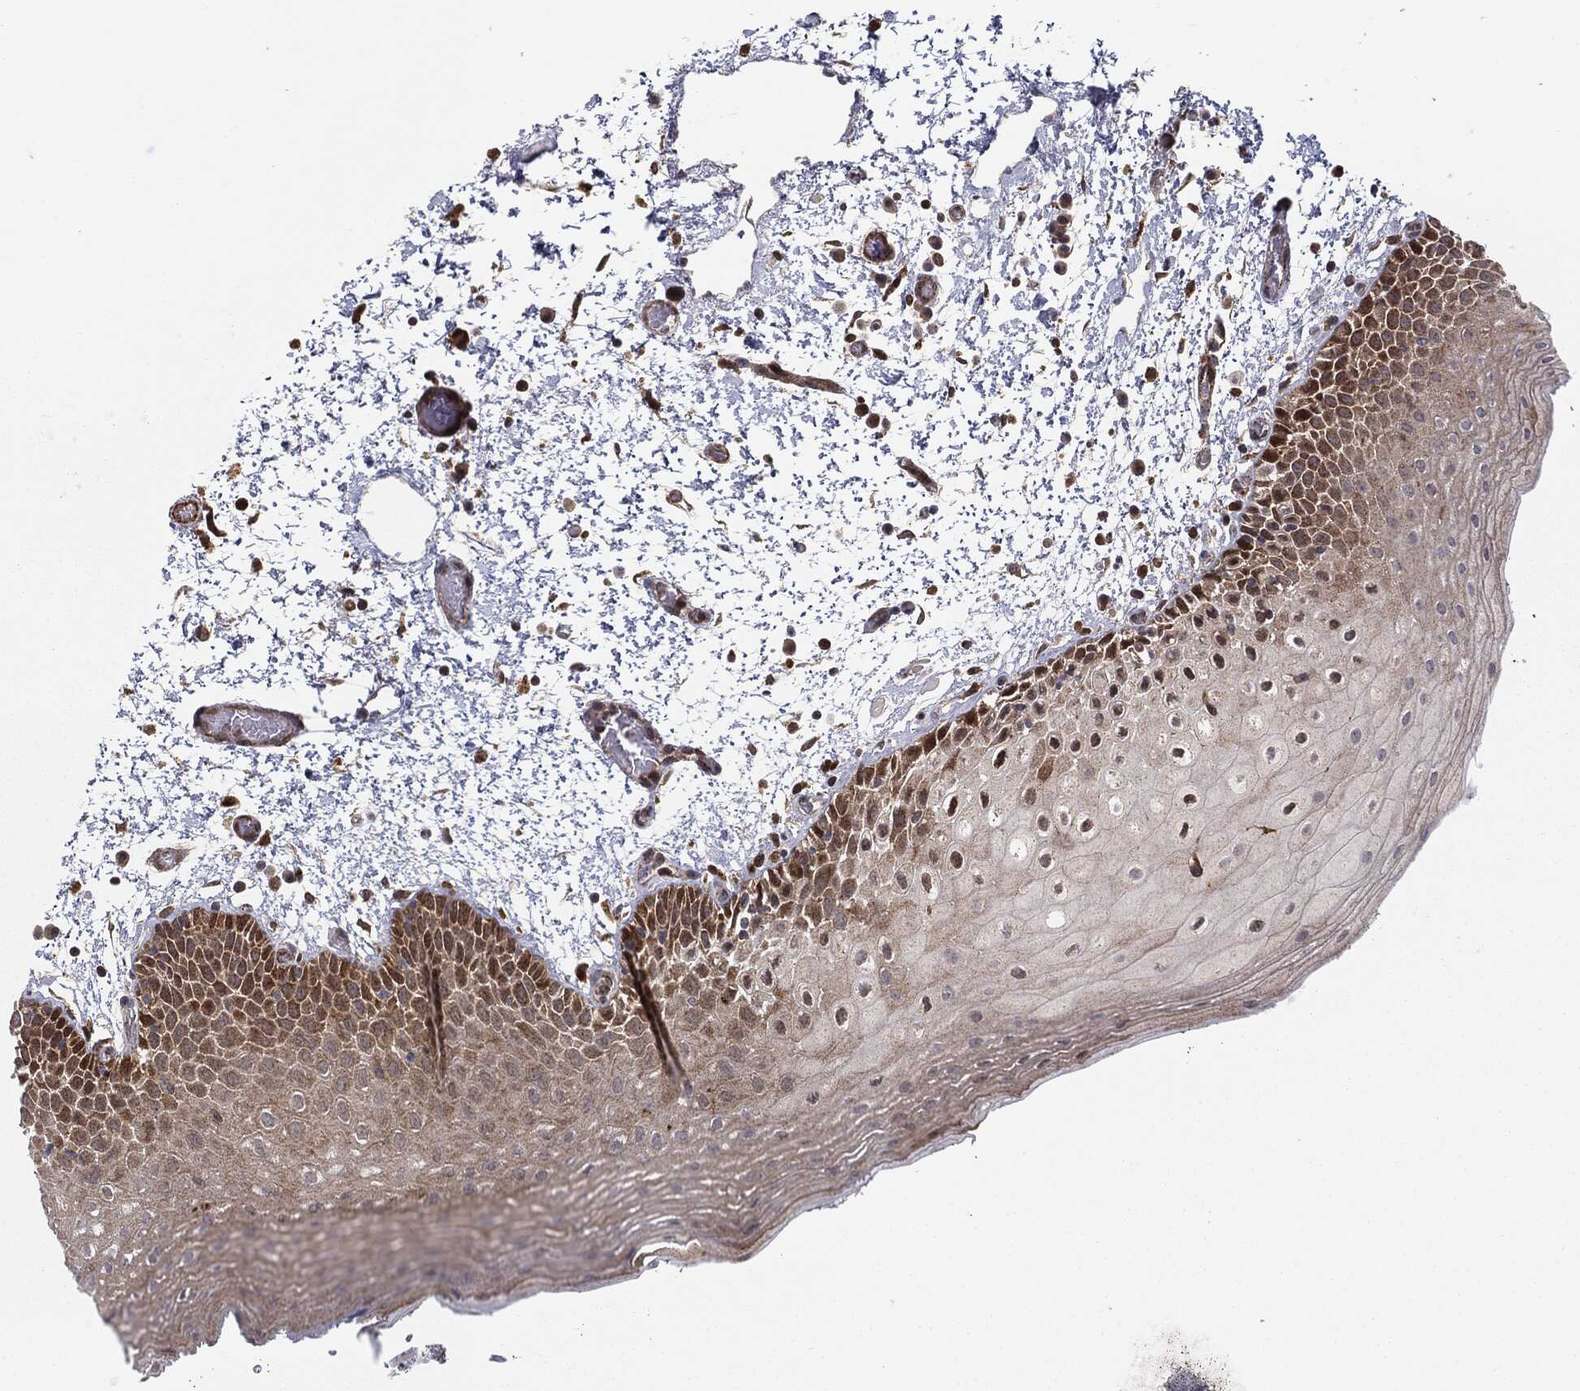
{"staining": {"intensity": "strong", "quantity": "<25%", "location": "cytoplasmic/membranous,nuclear"}, "tissue": "oral mucosa", "cell_type": "Squamous epithelial cells", "image_type": "normal", "snomed": [{"axis": "morphology", "description": "Normal tissue, NOS"}, {"axis": "morphology", "description": "Squamous cell carcinoma, NOS"}, {"axis": "topography", "description": "Oral tissue"}, {"axis": "topography", "description": "Tounge, NOS"}, {"axis": "topography", "description": "Head-Neck"}], "caption": "Strong cytoplasmic/membranous,nuclear positivity is identified in about <25% of squamous epithelial cells in benign oral mucosa. Nuclei are stained in blue.", "gene": "PTEN", "patient": {"sex": "female", "age": 80}}